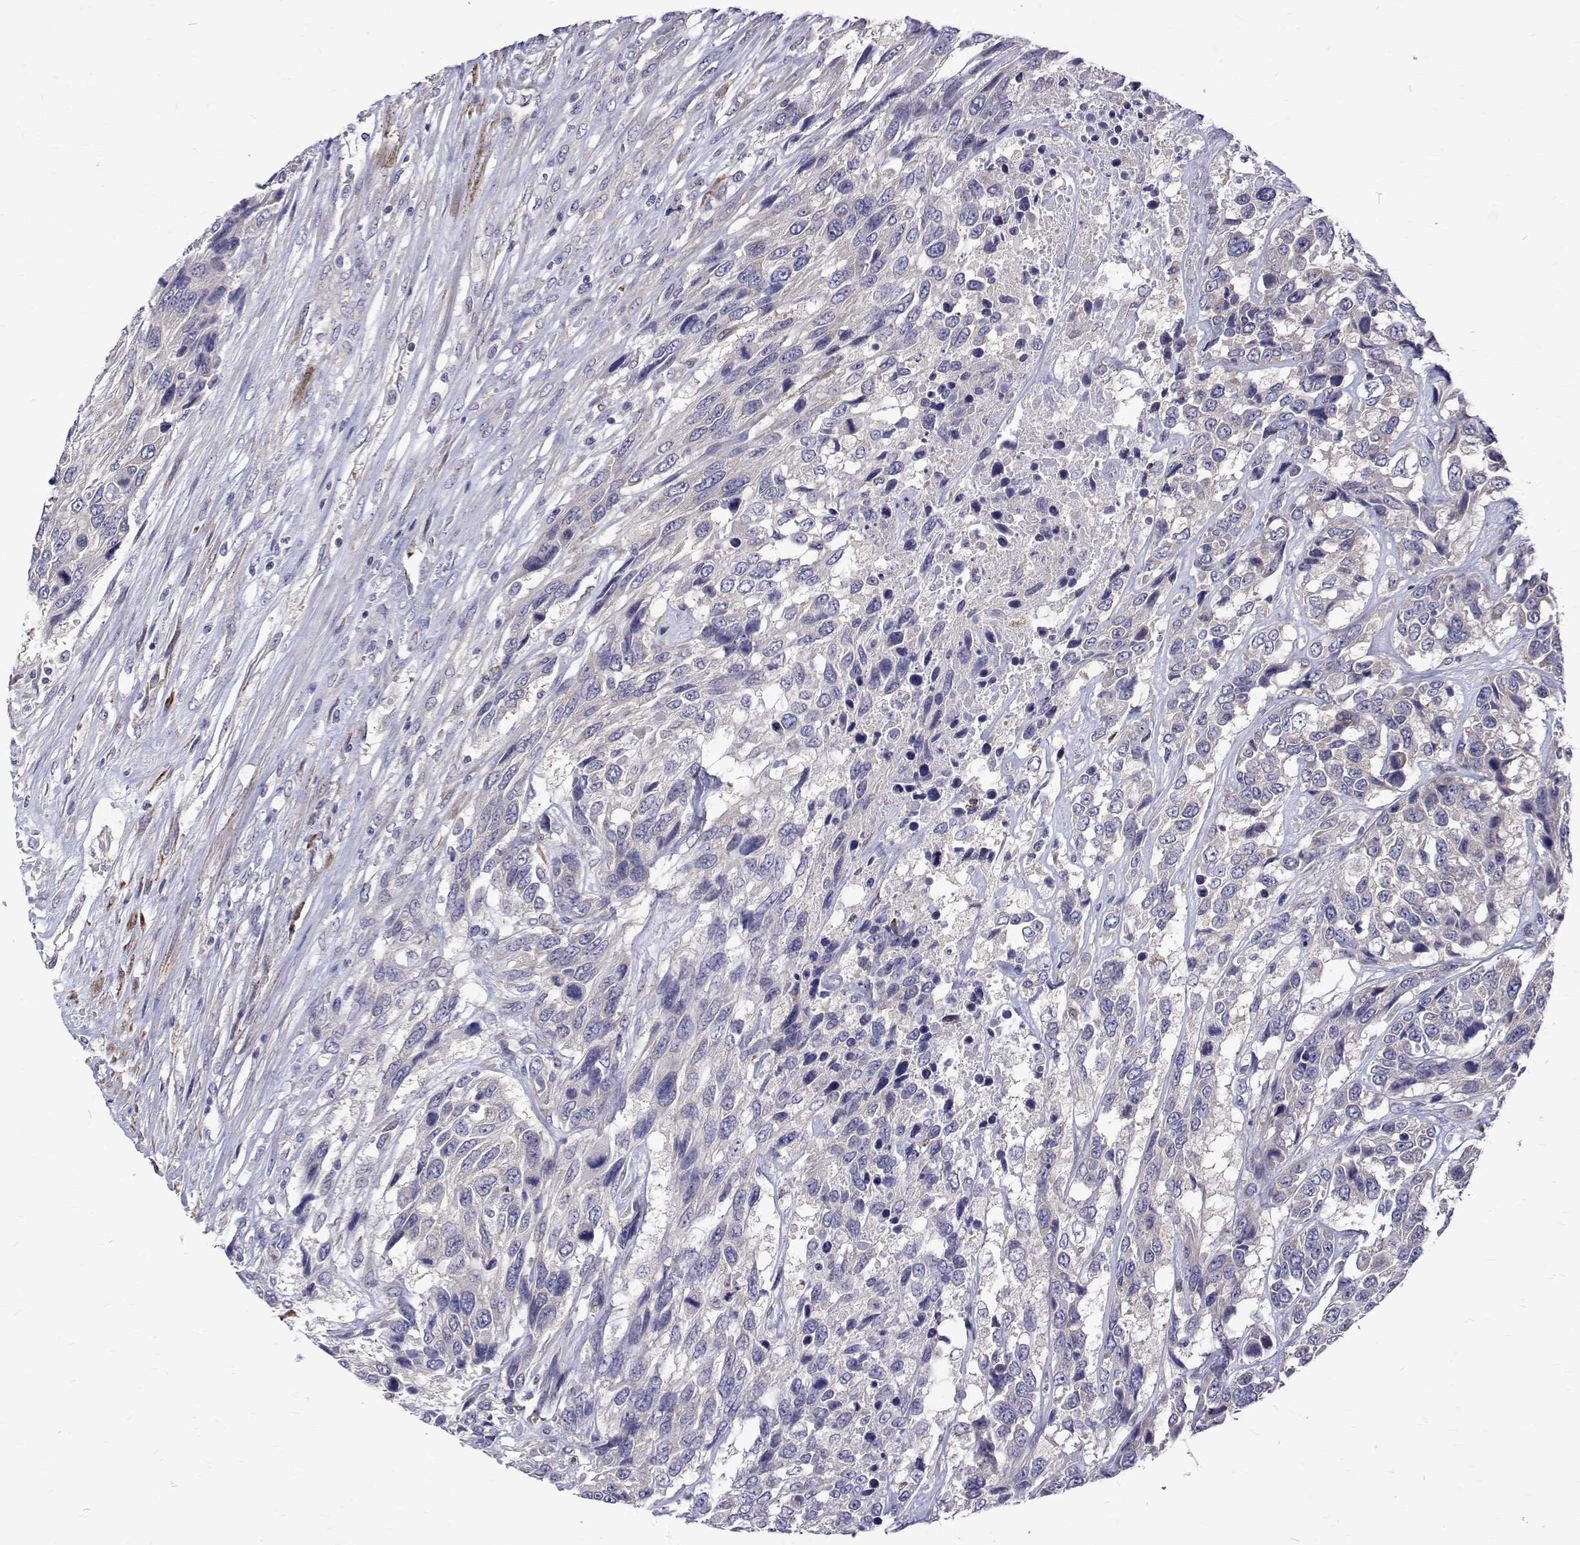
{"staining": {"intensity": "negative", "quantity": "none", "location": "none"}, "tissue": "urothelial cancer", "cell_type": "Tumor cells", "image_type": "cancer", "snomed": [{"axis": "morphology", "description": "Urothelial carcinoma, High grade"}, {"axis": "topography", "description": "Urinary bladder"}], "caption": "High magnification brightfield microscopy of high-grade urothelial carcinoma stained with DAB (brown) and counterstained with hematoxylin (blue): tumor cells show no significant positivity.", "gene": "PADI1", "patient": {"sex": "female", "age": 70}}